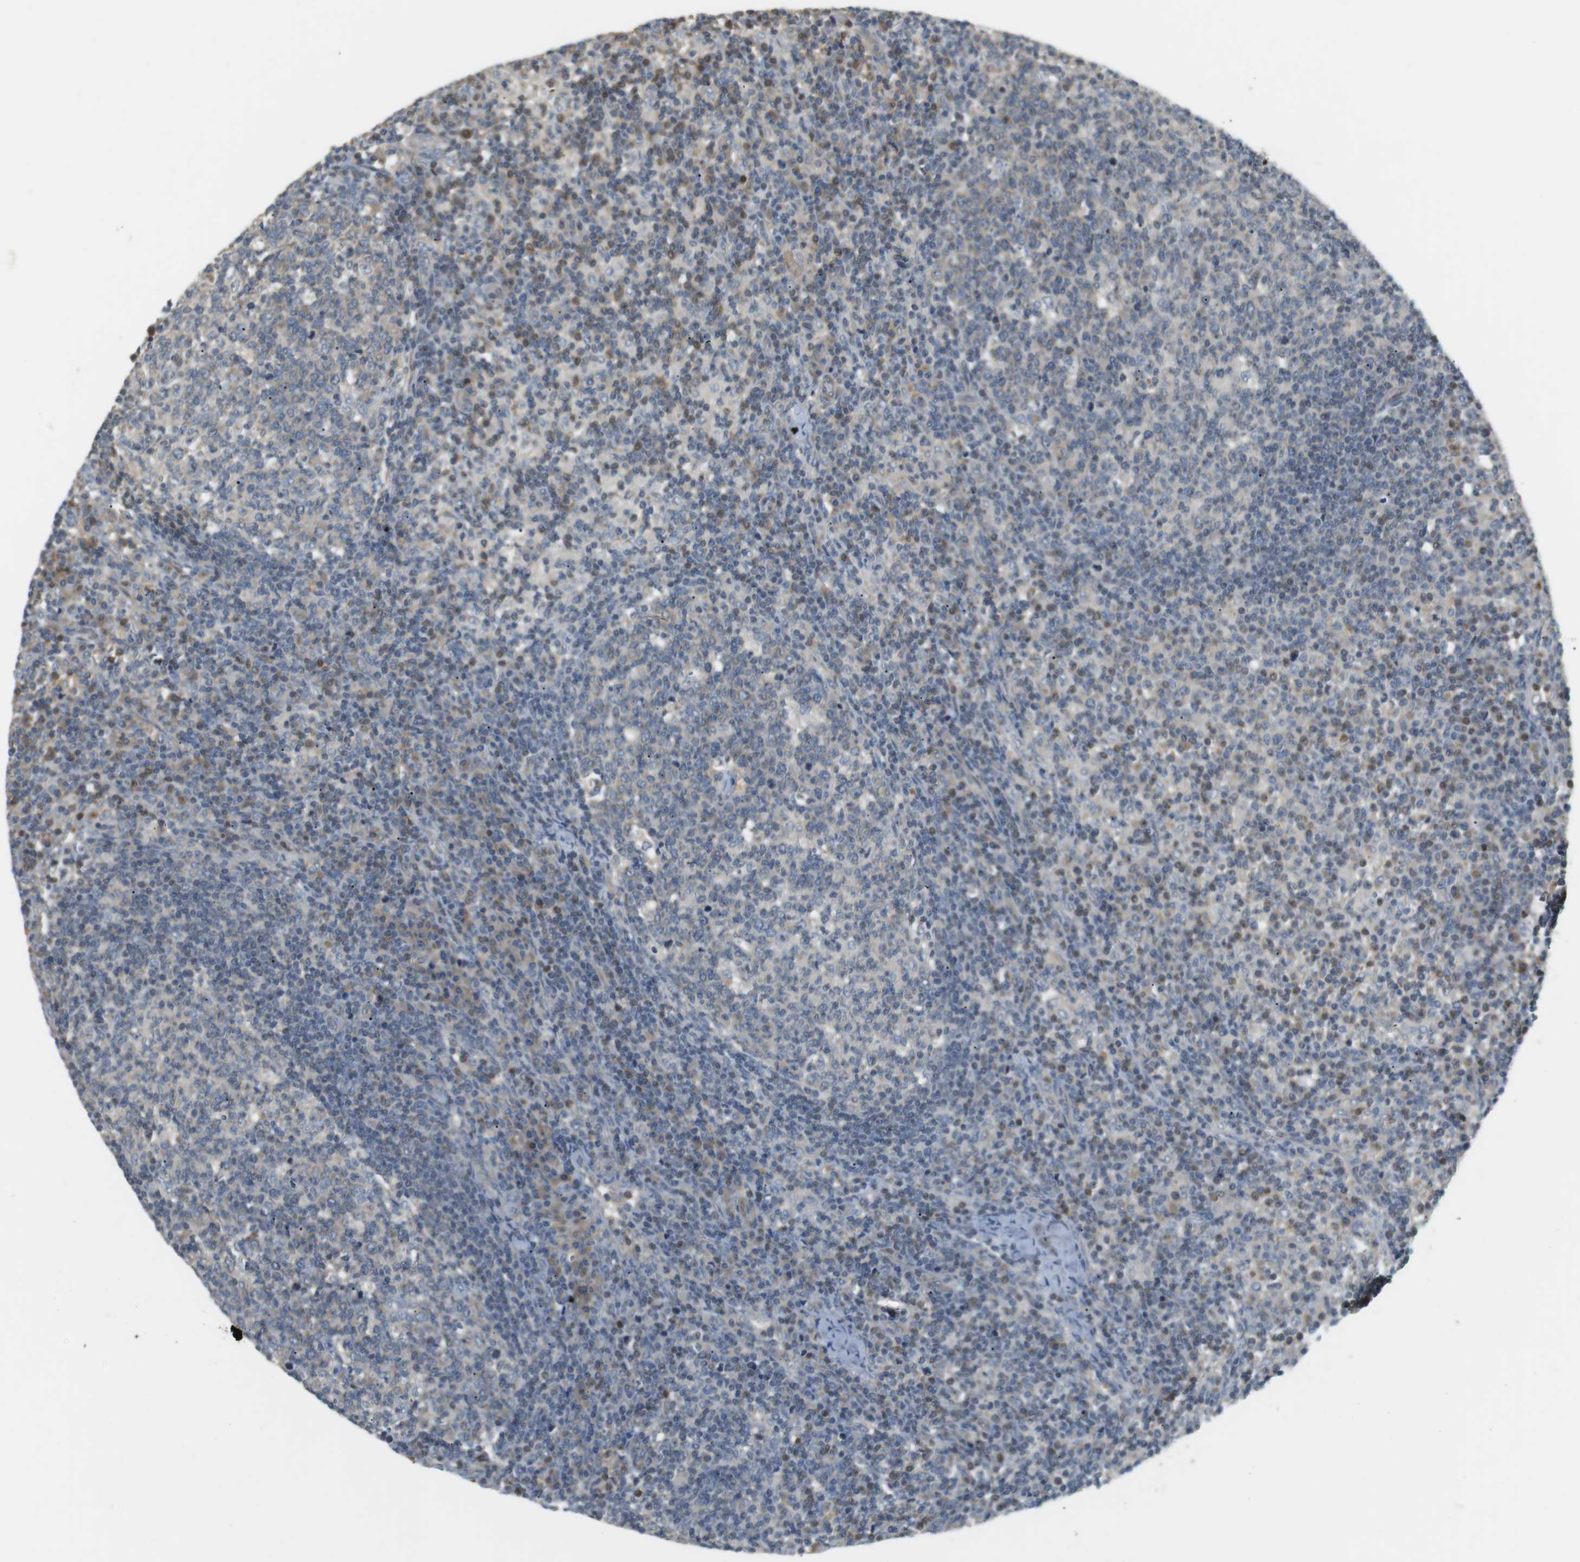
{"staining": {"intensity": "weak", "quantity": "<25%", "location": "cytoplasmic/membranous"}, "tissue": "lymph node", "cell_type": "Germinal center cells", "image_type": "normal", "snomed": [{"axis": "morphology", "description": "Normal tissue, NOS"}, {"axis": "morphology", "description": "Inflammation, NOS"}, {"axis": "topography", "description": "Lymph node"}], "caption": "Germinal center cells show no significant protein expression in normal lymph node.", "gene": "P2RY1", "patient": {"sex": "male", "age": 55}}